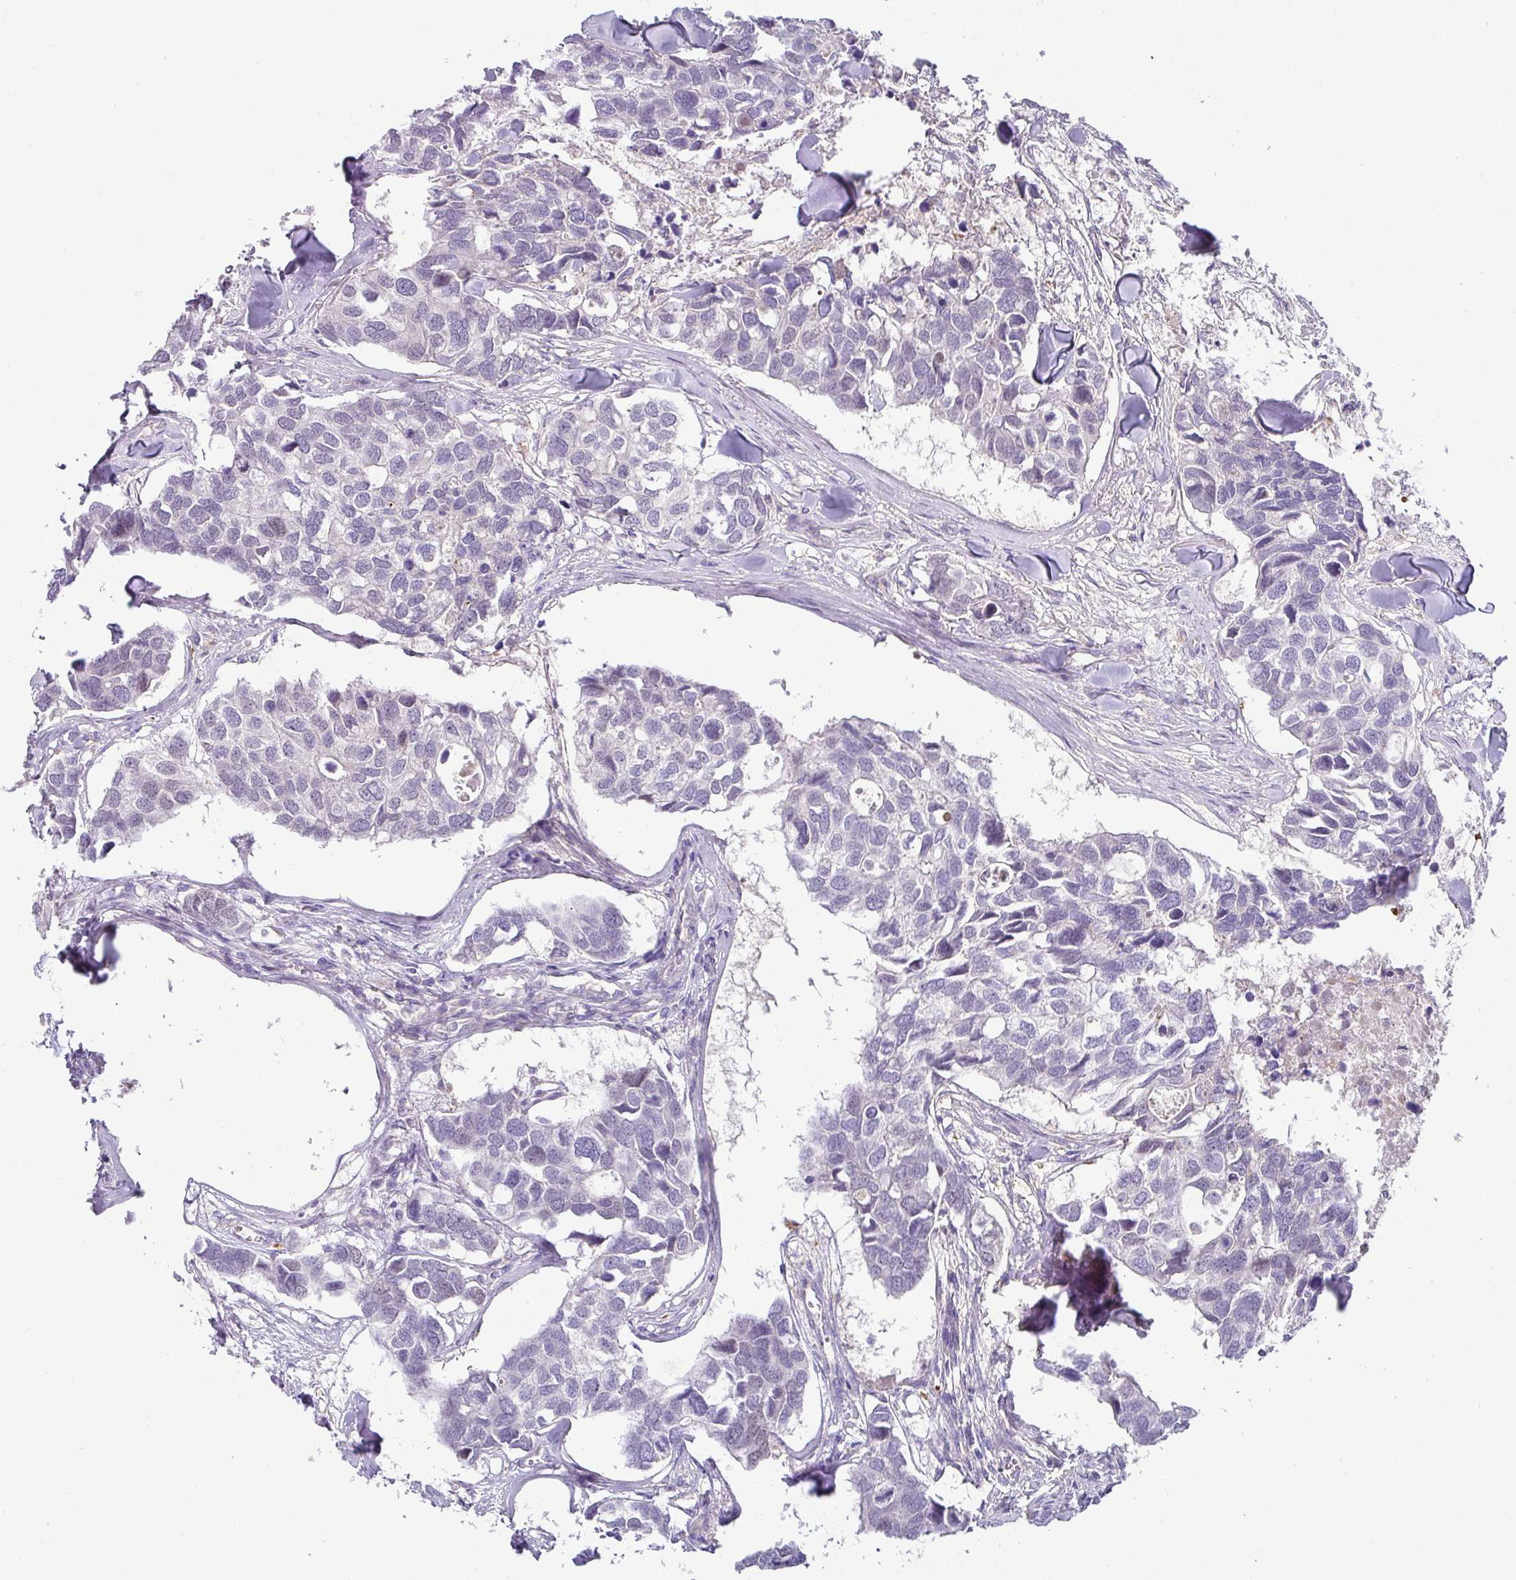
{"staining": {"intensity": "negative", "quantity": "none", "location": "none"}, "tissue": "breast cancer", "cell_type": "Tumor cells", "image_type": "cancer", "snomed": [{"axis": "morphology", "description": "Duct carcinoma"}, {"axis": "topography", "description": "Breast"}], "caption": "Breast cancer stained for a protein using IHC demonstrates no expression tumor cells.", "gene": "HOXC13", "patient": {"sex": "female", "age": 83}}